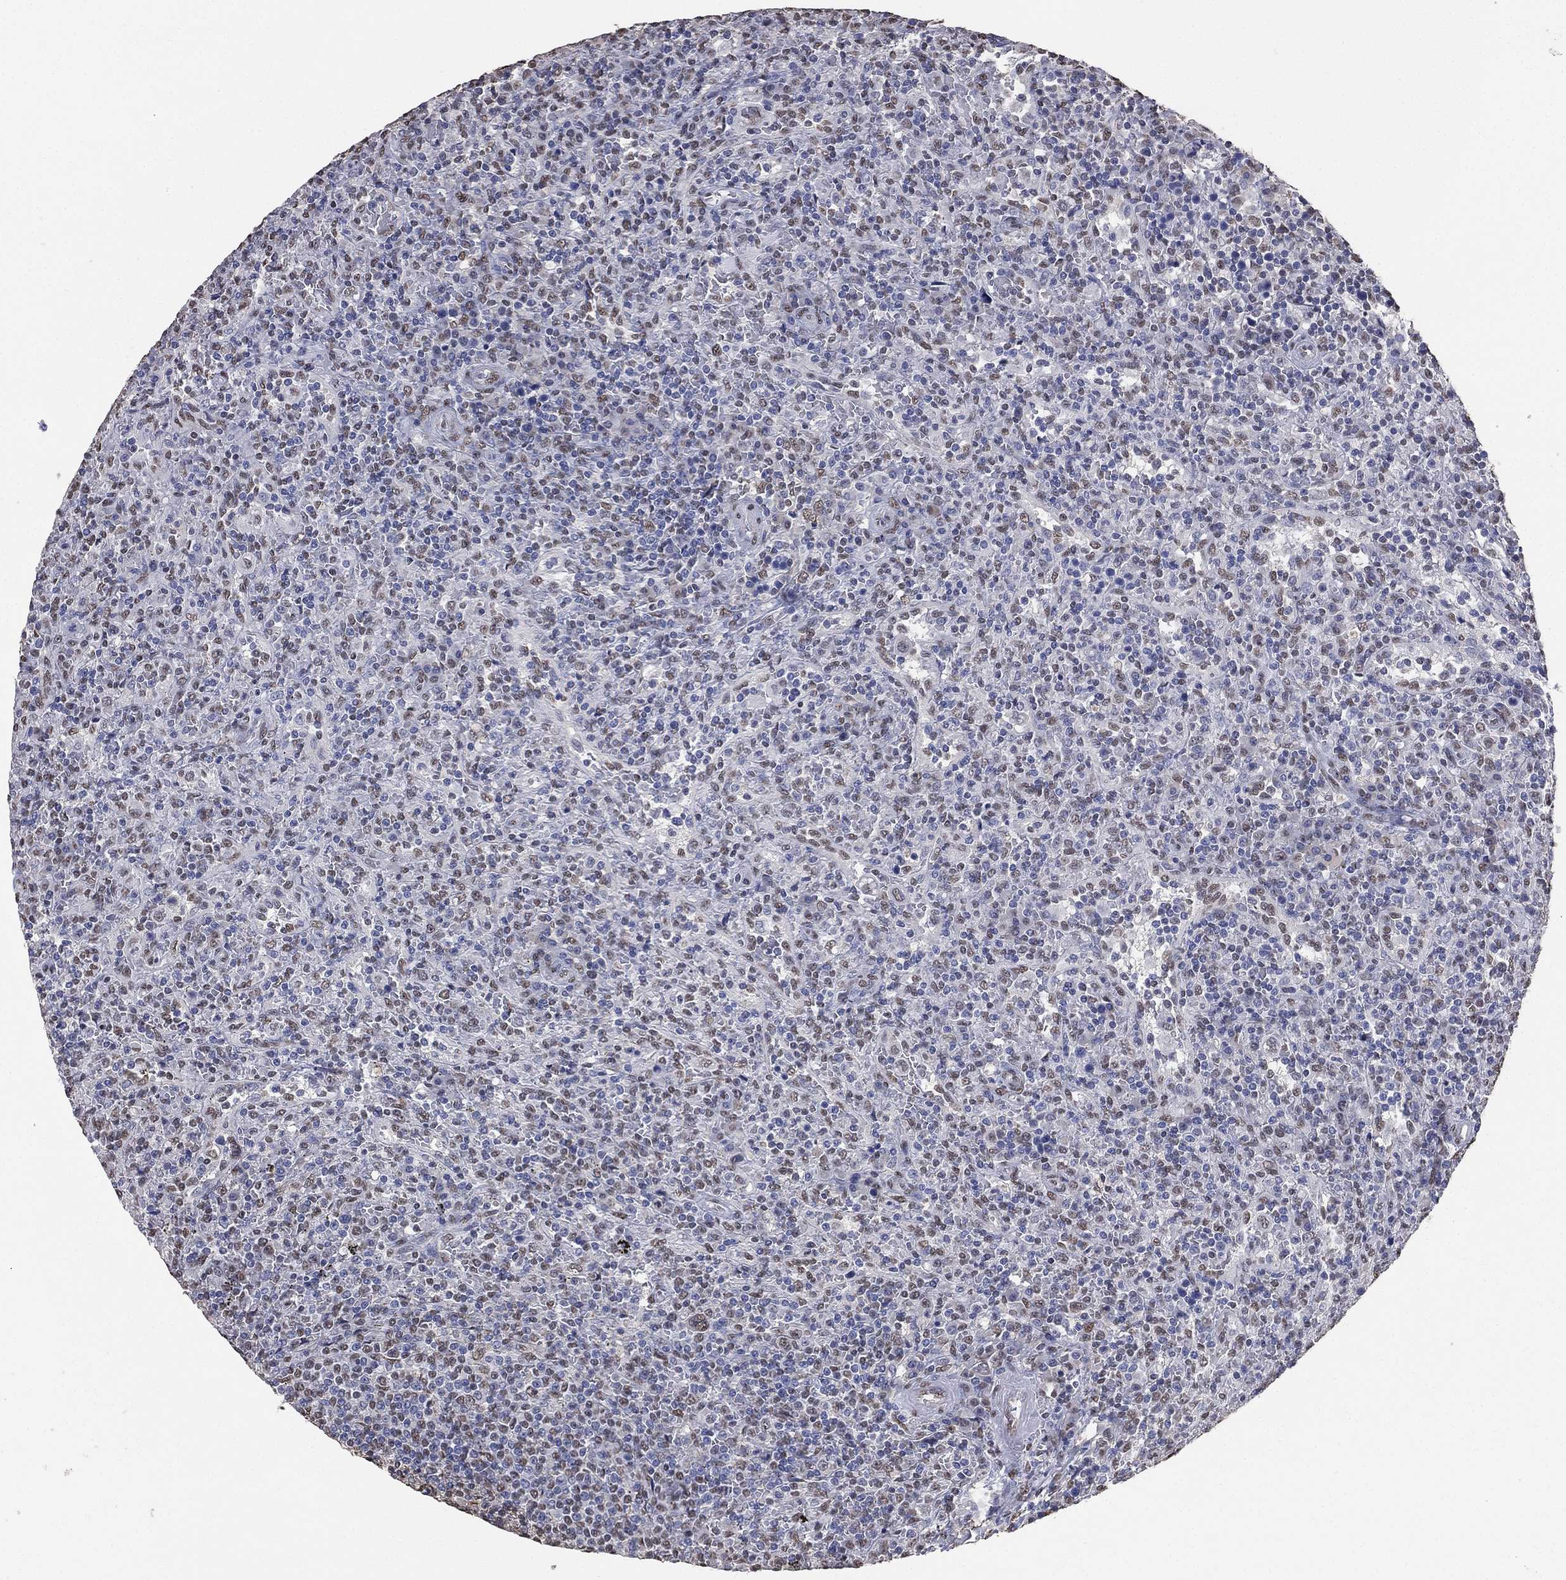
{"staining": {"intensity": "negative", "quantity": "none", "location": "none"}, "tissue": "lymphoma", "cell_type": "Tumor cells", "image_type": "cancer", "snomed": [{"axis": "morphology", "description": "Malignant lymphoma, non-Hodgkin's type, Low grade"}, {"axis": "topography", "description": "Spleen"}], "caption": "Human low-grade malignant lymphoma, non-Hodgkin's type stained for a protein using IHC displays no positivity in tumor cells.", "gene": "ALDH7A1", "patient": {"sex": "male", "age": 62}}